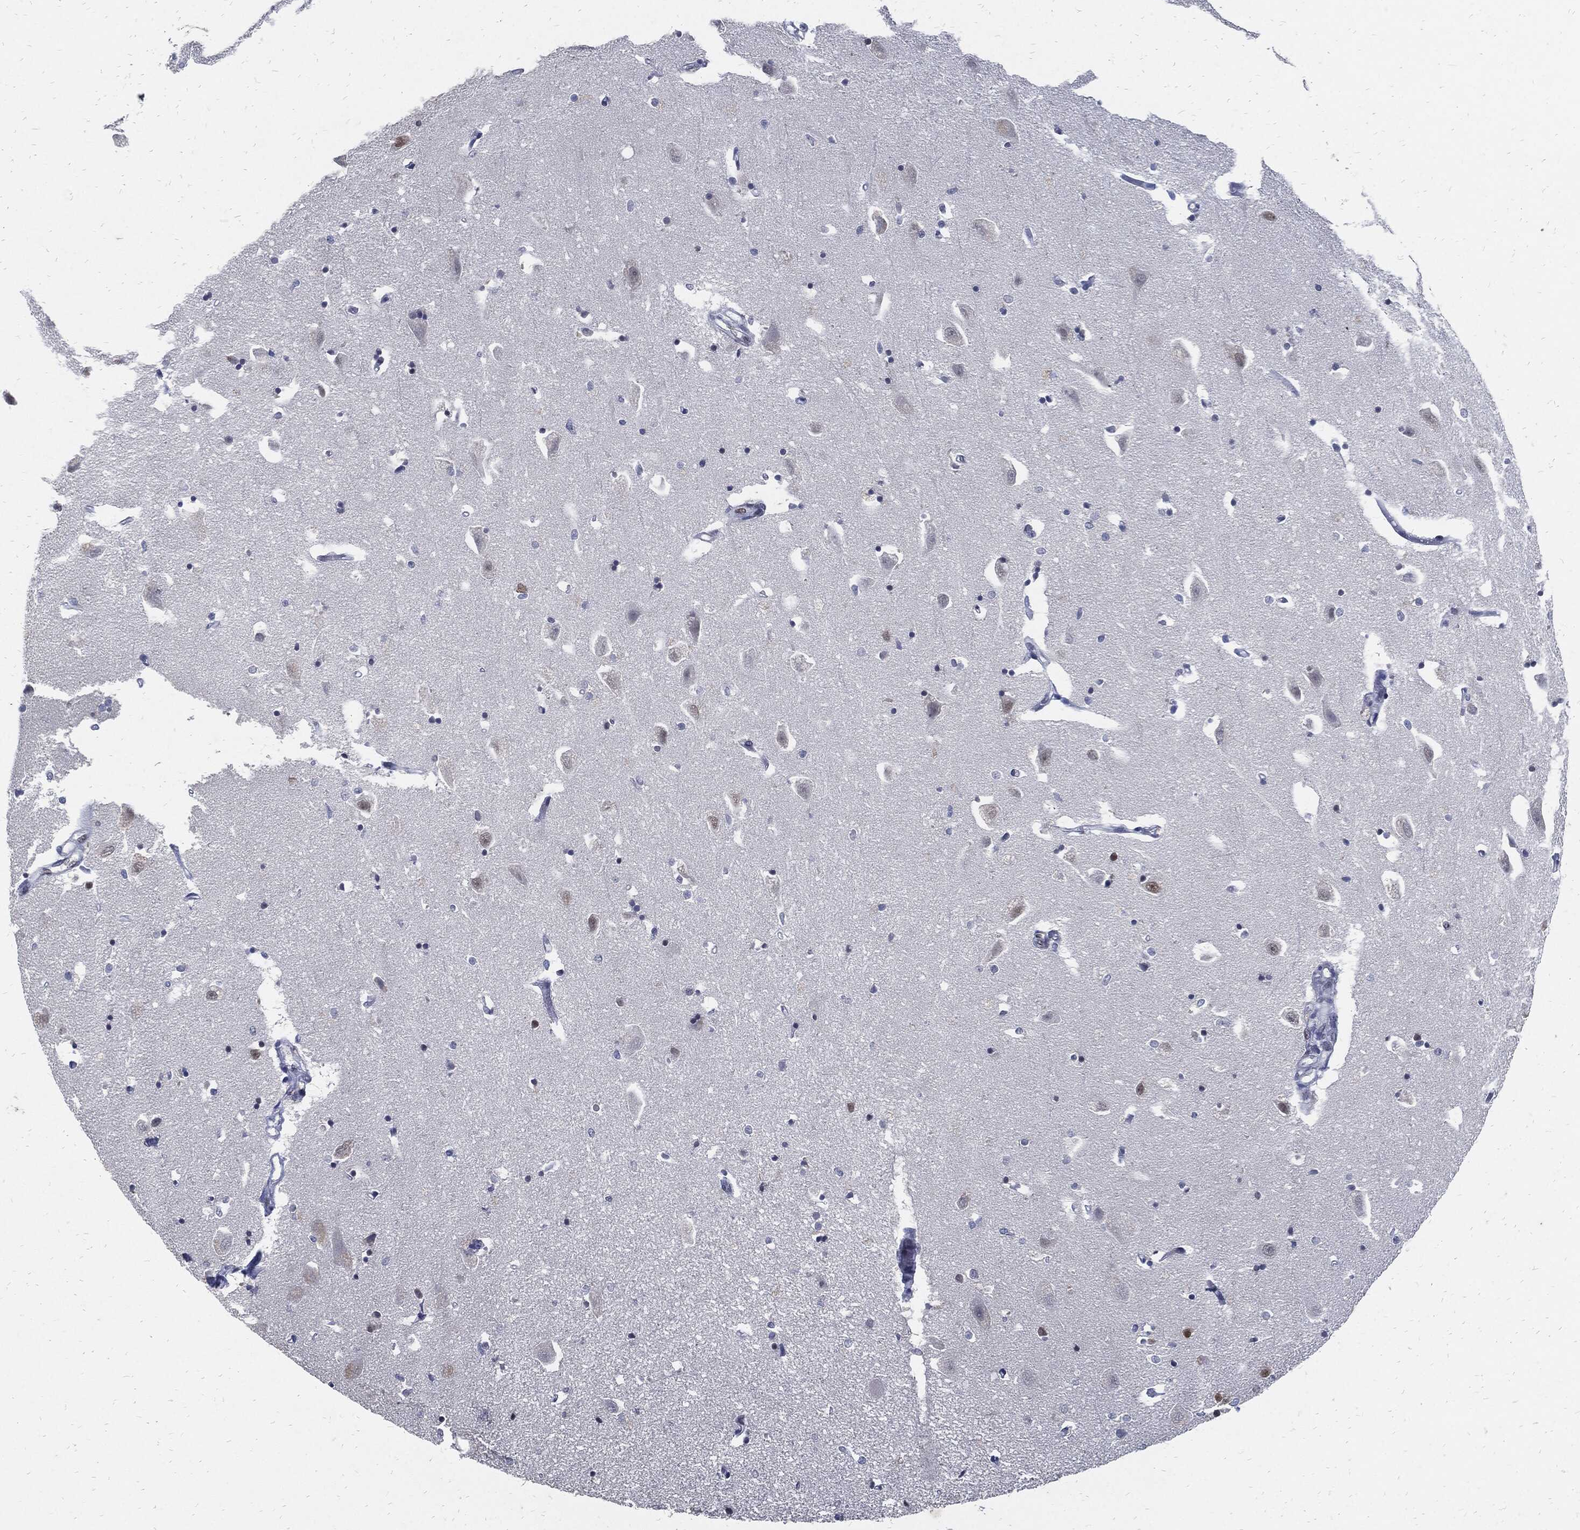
{"staining": {"intensity": "negative", "quantity": "none", "location": "none"}, "tissue": "hippocampus", "cell_type": "Glial cells", "image_type": "normal", "snomed": [{"axis": "morphology", "description": "Normal tissue, NOS"}, {"axis": "topography", "description": "Lateral ventricle wall"}, {"axis": "topography", "description": "Hippocampus"}], "caption": "Immunohistochemistry (IHC) micrograph of benign hippocampus stained for a protein (brown), which demonstrates no positivity in glial cells.", "gene": "JUN", "patient": {"sex": "female", "age": 63}}